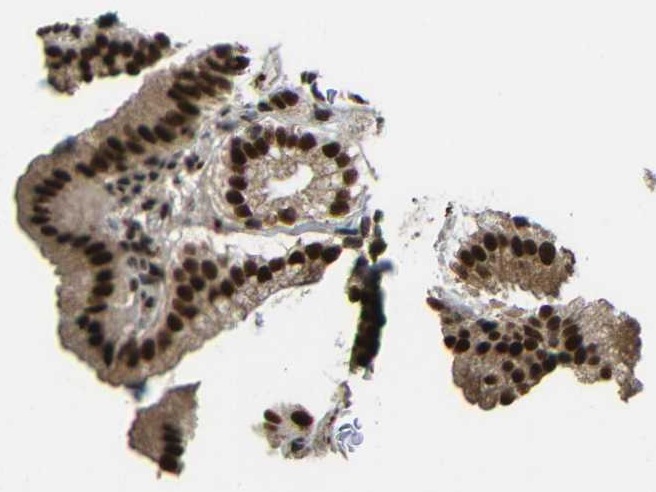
{"staining": {"intensity": "strong", "quantity": ">75%", "location": "cytoplasmic/membranous,nuclear"}, "tissue": "gallbladder", "cell_type": "Glandular cells", "image_type": "normal", "snomed": [{"axis": "morphology", "description": "Normal tissue, NOS"}, {"axis": "topography", "description": "Gallbladder"}], "caption": "Brown immunohistochemical staining in normal human gallbladder demonstrates strong cytoplasmic/membranous,nuclear expression in approximately >75% of glandular cells.", "gene": "TCF7L2", "patient": {"sex": "male", "age": 54}}